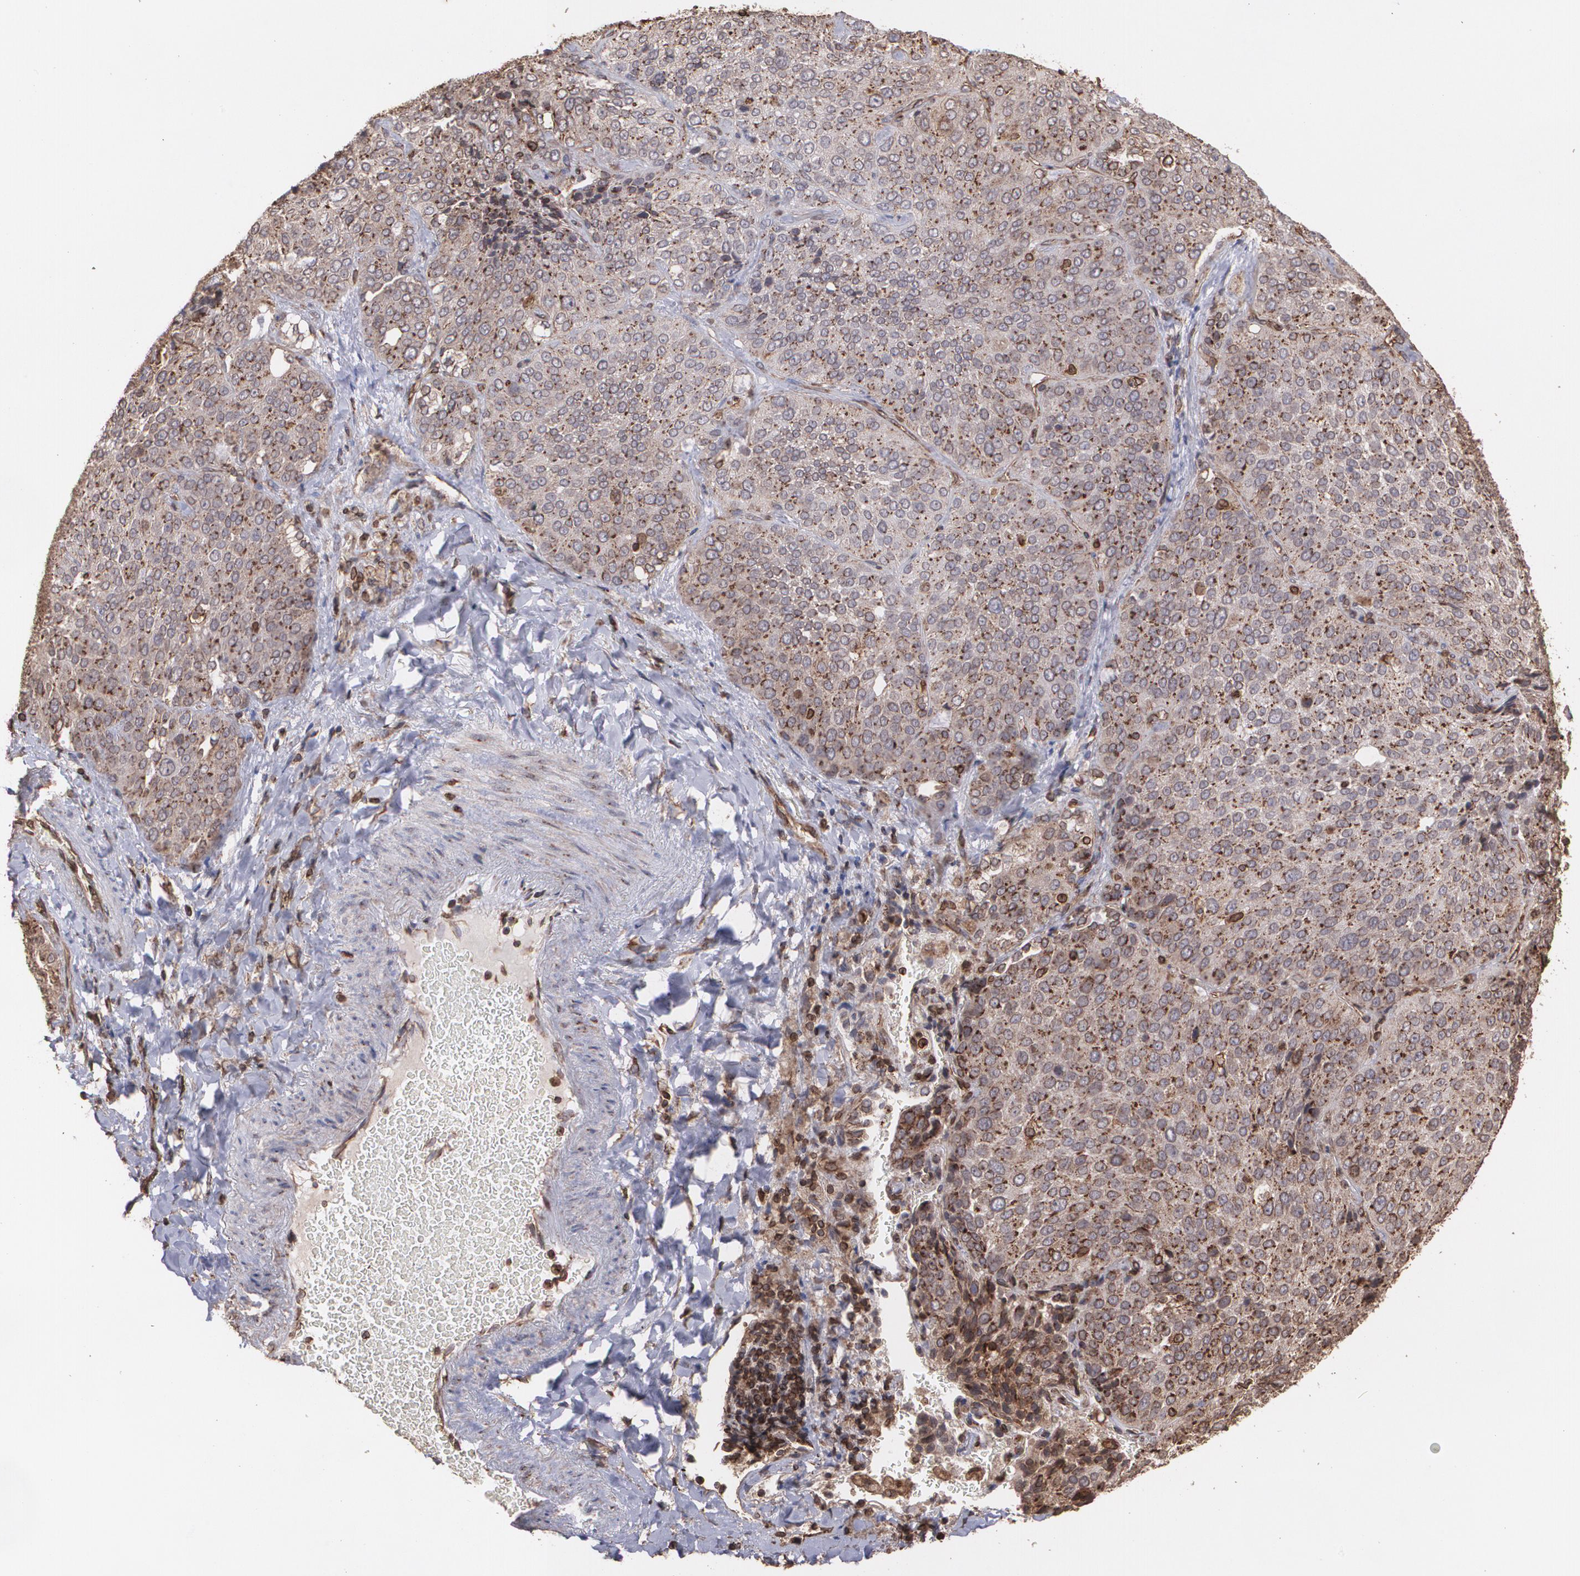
{"staining": {"intensity": "weak", "quantity": "25%-75%", "location": "cytoplasmic/membranous"}, "tissue": "lung cancer", "cell_type": "Tumor cells", "image_type": "cancer", "snomed": [{"axis": "morphology", "description": "Squamous cell carcinoma, NOS"}, {"axis": "topography", "description": "Lung"}], "caption": "Immunohistochemistry of human squamous cell carcinoma (lung) exhibits low levels of weak cytoplasmic/membranous expression in approximately 25%-75% of tumor cells.", "gene": "TRIP11", "patient": {"sex": "male", "age": 54}}